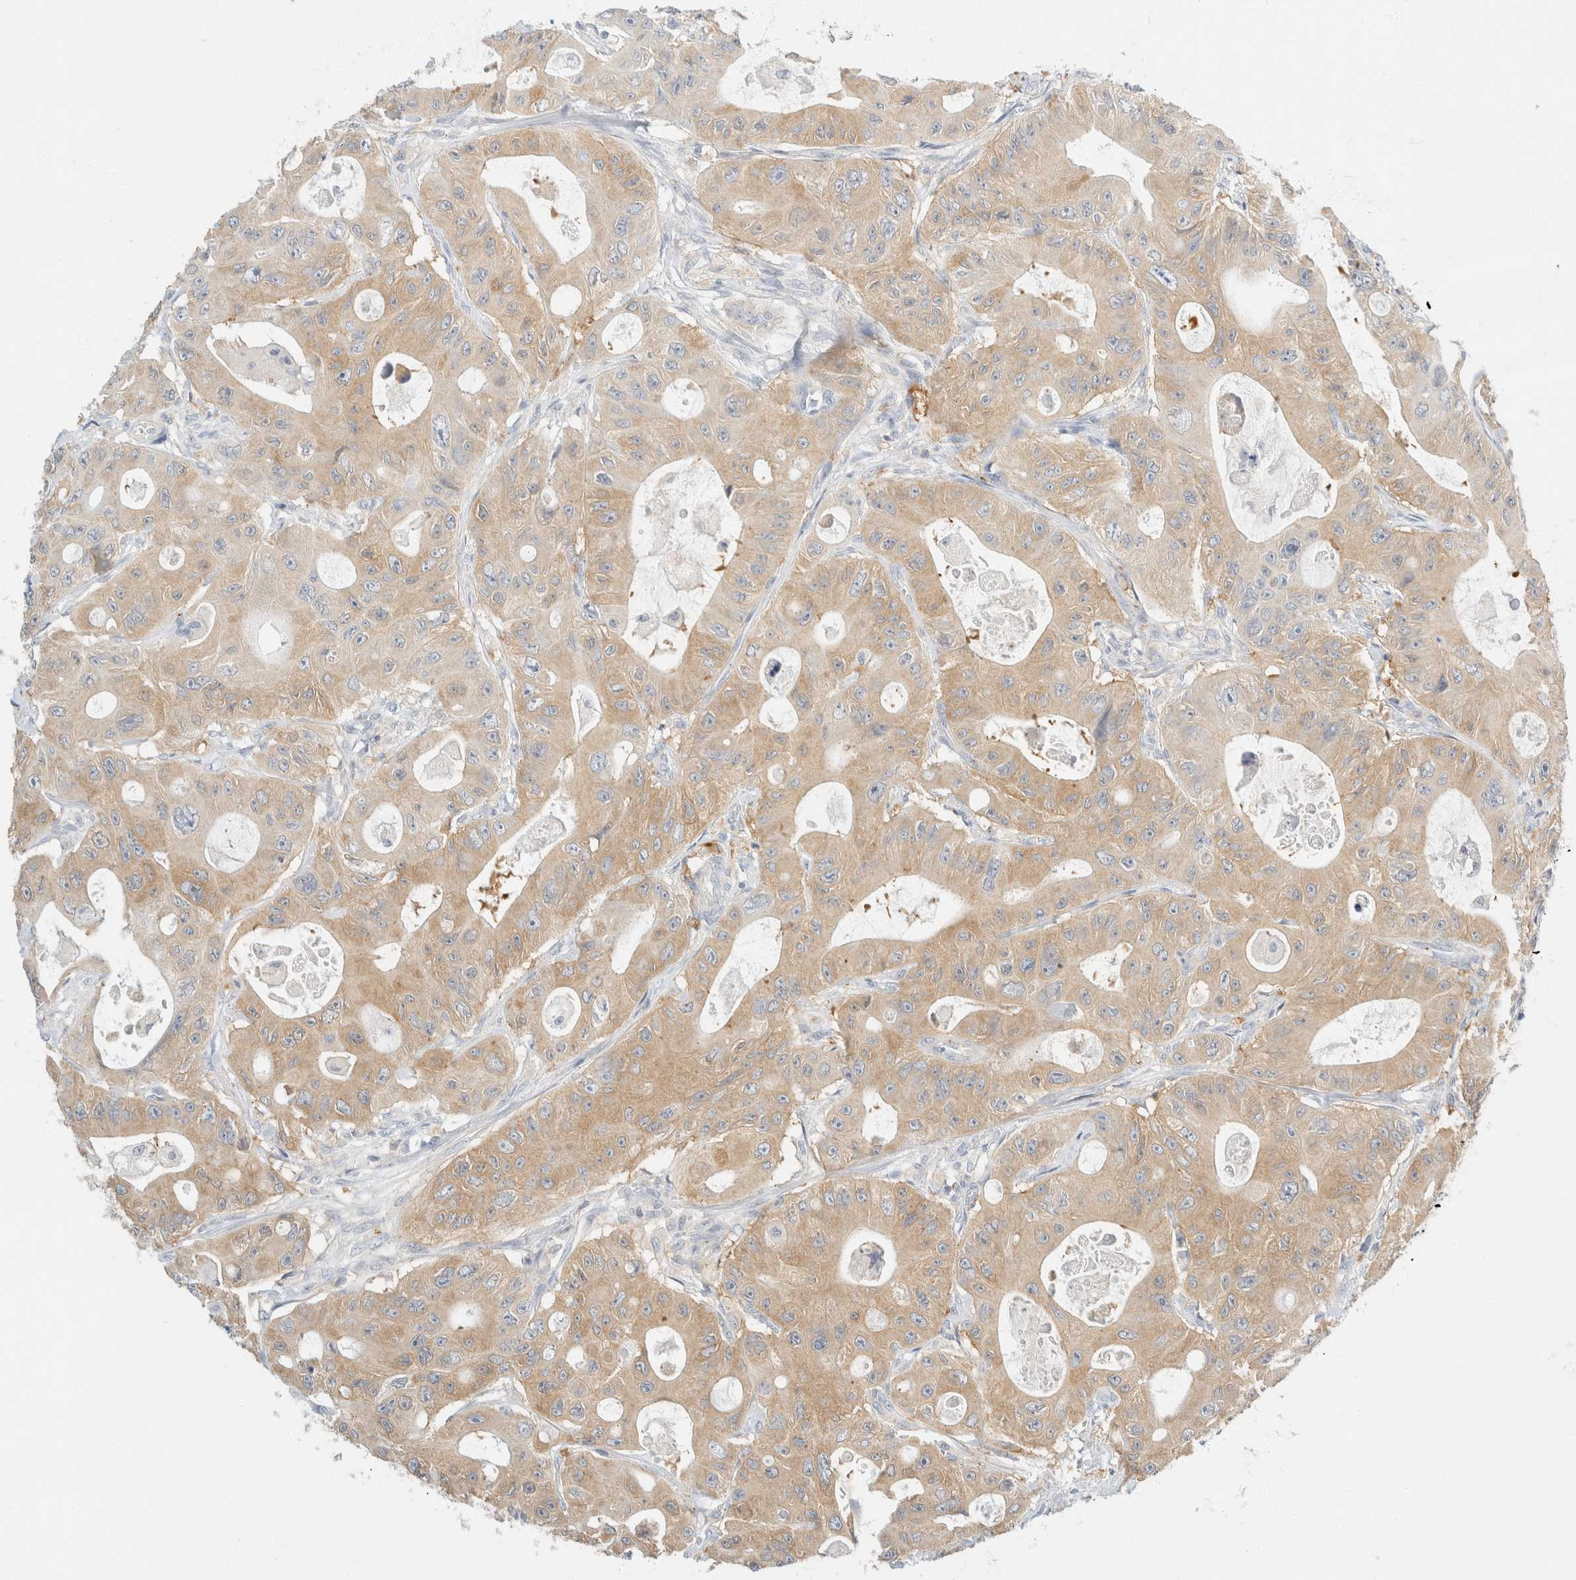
{"staining": {"intensity": "weak", "quantity": ">75%", "location": "cytoplasmic/membranous"}, "tissue": "colorectal cancer", "cell_type": "Tumor cells", "image_type": "cancer", "snomed": [{"axis": "morphology", "description": "Adenocarcinoma, NOS"}, {"axis": "topography", "description": "Colon"}], "caption": "Colorectal cancer (adenocarcinoma) was stained to show a protein in brown. There is low levels of weak cytoplasmic/membranous expression in approximately >75% of tumor cells.", "gene": "SH3GLB2", "patient": {"sex": "female", "age": 46}}